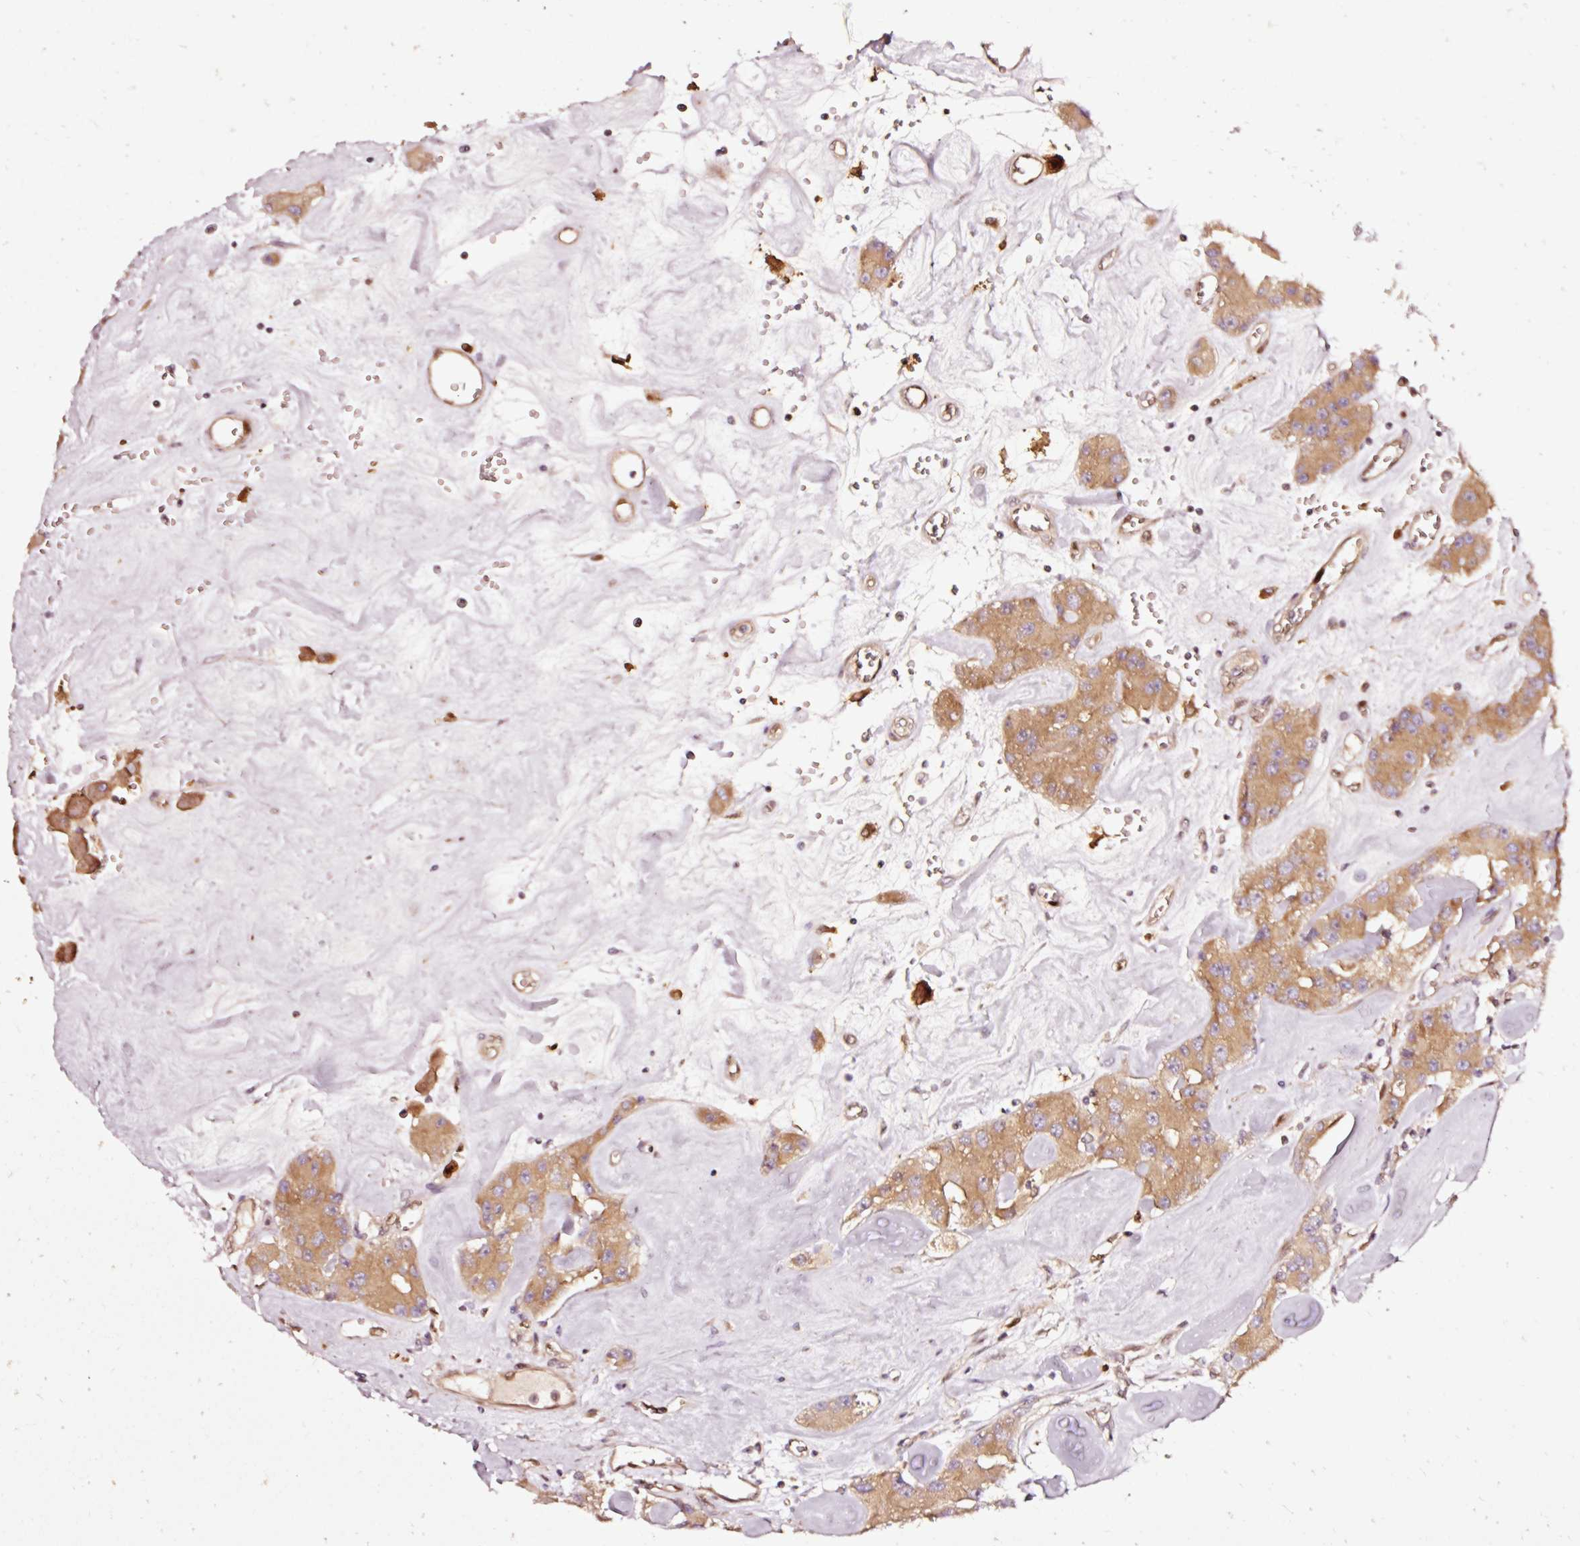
{"staining": {"intensity": "moderate", "quantity": ">75%", "location": "cytoplasmic/membranous"}, "tissue": "carcinoid", "cell_type": "Tumor cells", "image_type": "cancer", "snomed": [{"axis": "morphology", "description": "Carcinoid, malignant, NOS"}, {"axis": "topography", "description": "Pancreas"}], "caption": "Carcinoid stained with DAB (3,3'-diaminobenzidine) immunohistochemistry (IHC) reveals medium levels of moderate cytoplasmic/membranous expression in approximately >75% of tumor cells.", "gene": "NAPA", "patient": {"sex": "male", "age": 41}}